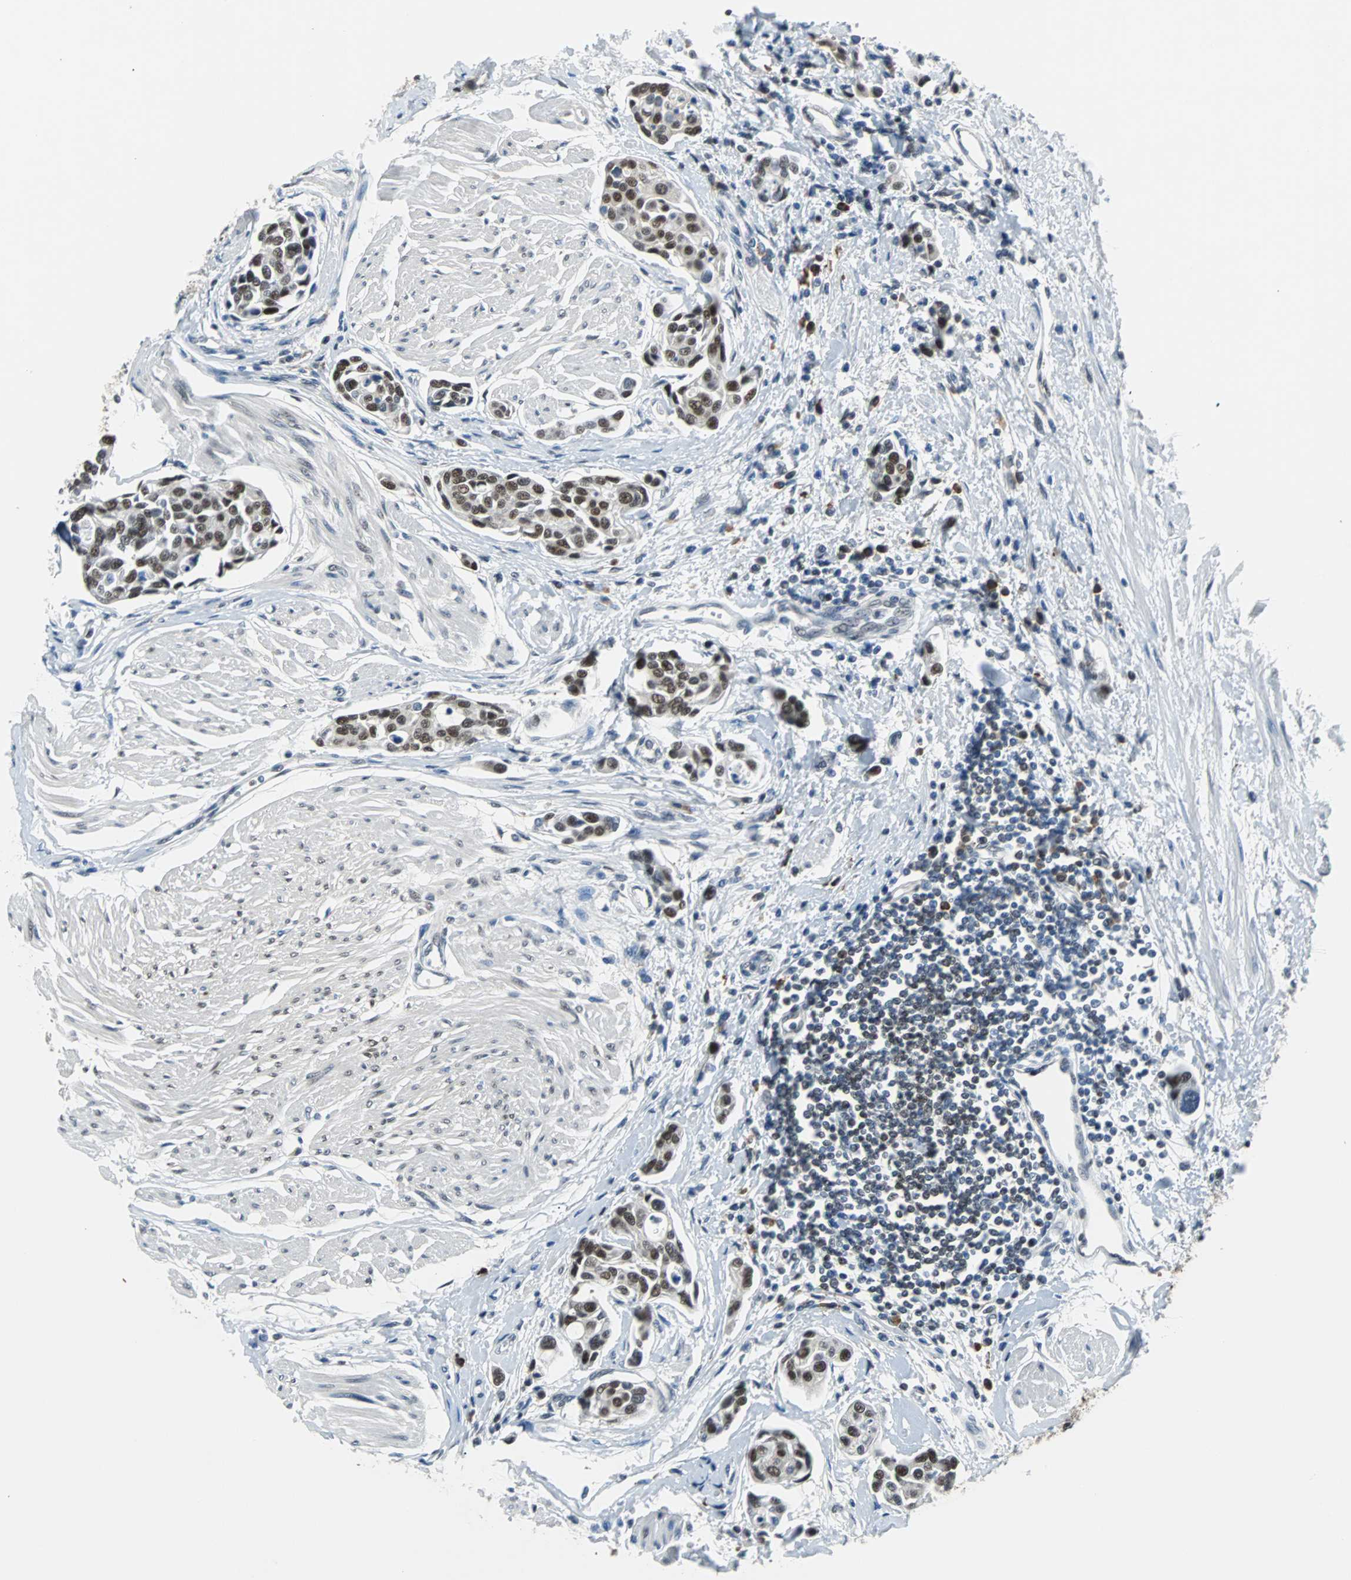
{"staining": {"intensity": "strong", "quantity": ">75%", "location": "nuclear"}, "tissue": "urothelial cancer", "cell_type": "Tumor cells", "image_type": "cancer", "snomed": [{"axis": "morphology", "description": "Urothelial carcinoma, High grade"}, {"axis": "topography", "description": "Urinary bladder"}], "caption": "This photomicrograph reveals immunohistochemistry (IHC) staining of human urothelial carcinoma (high-grade), with high strong nuclear staining in approximately >75% of tumor cells.", "gene": "USP28", "patient": {"sex": "male", "age": 78}}